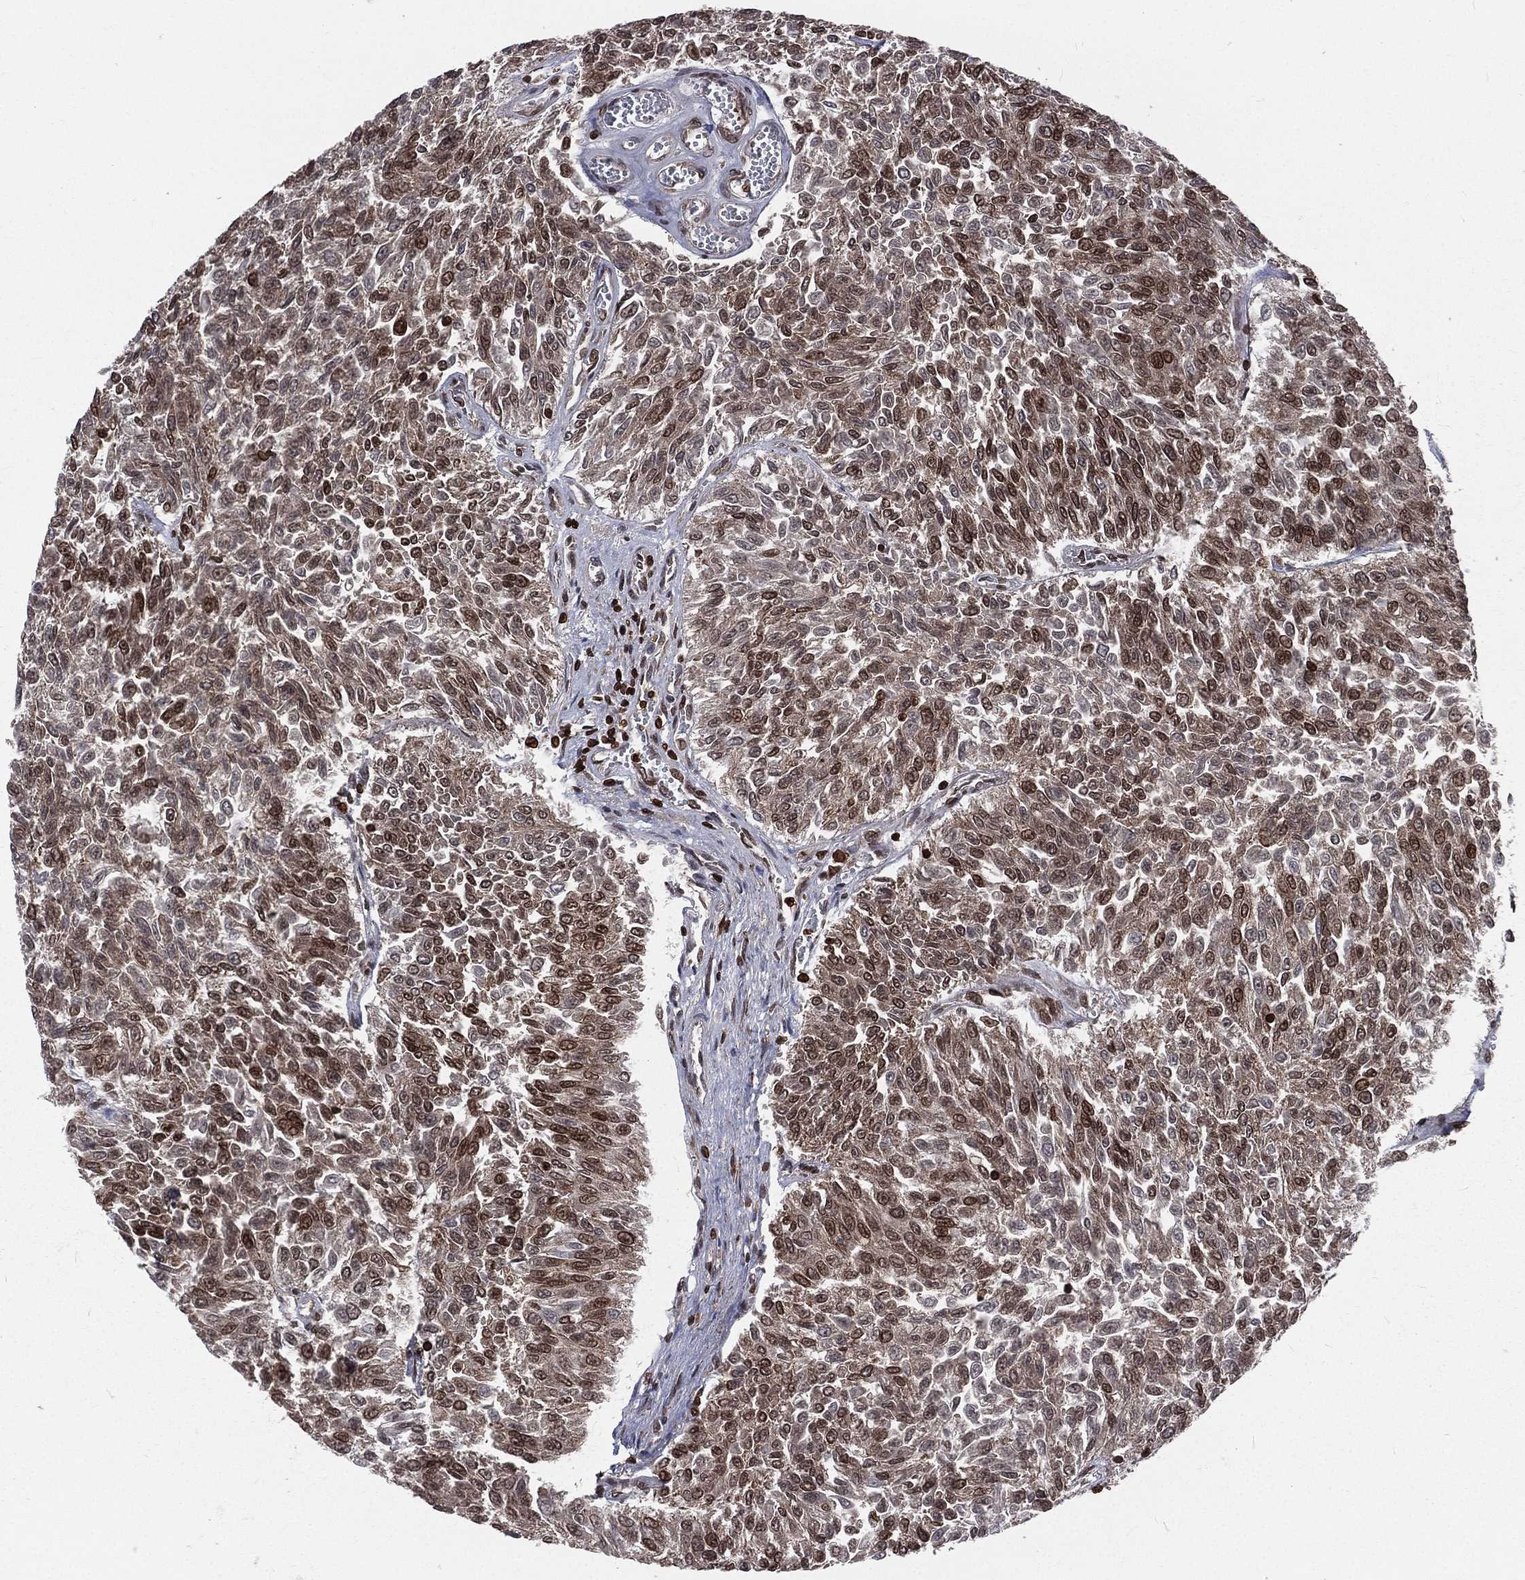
{"staining": {"intensity": "moderate", "quantity": "25%-75%", "location": "cytoplasmic/membranous,nuclear"}, "tissue": "urothelial cancer", "cell_type": "Tumor cells", "image_type": "cancer", "snomed": [{"axis": "morphology", "description": "Urothelial carcinoma, Low grade"}, {"axis": "topography", "description": "Urinary bladder"}], "caption": "Human urothelial cancer stained with a brown dye reveals moderate cytoplasmic/membranous and nuclear positive staining in about 25%-75% of tumor cells.", "gene": "LBR", "patient": {"sex": "male", "age": 78}}